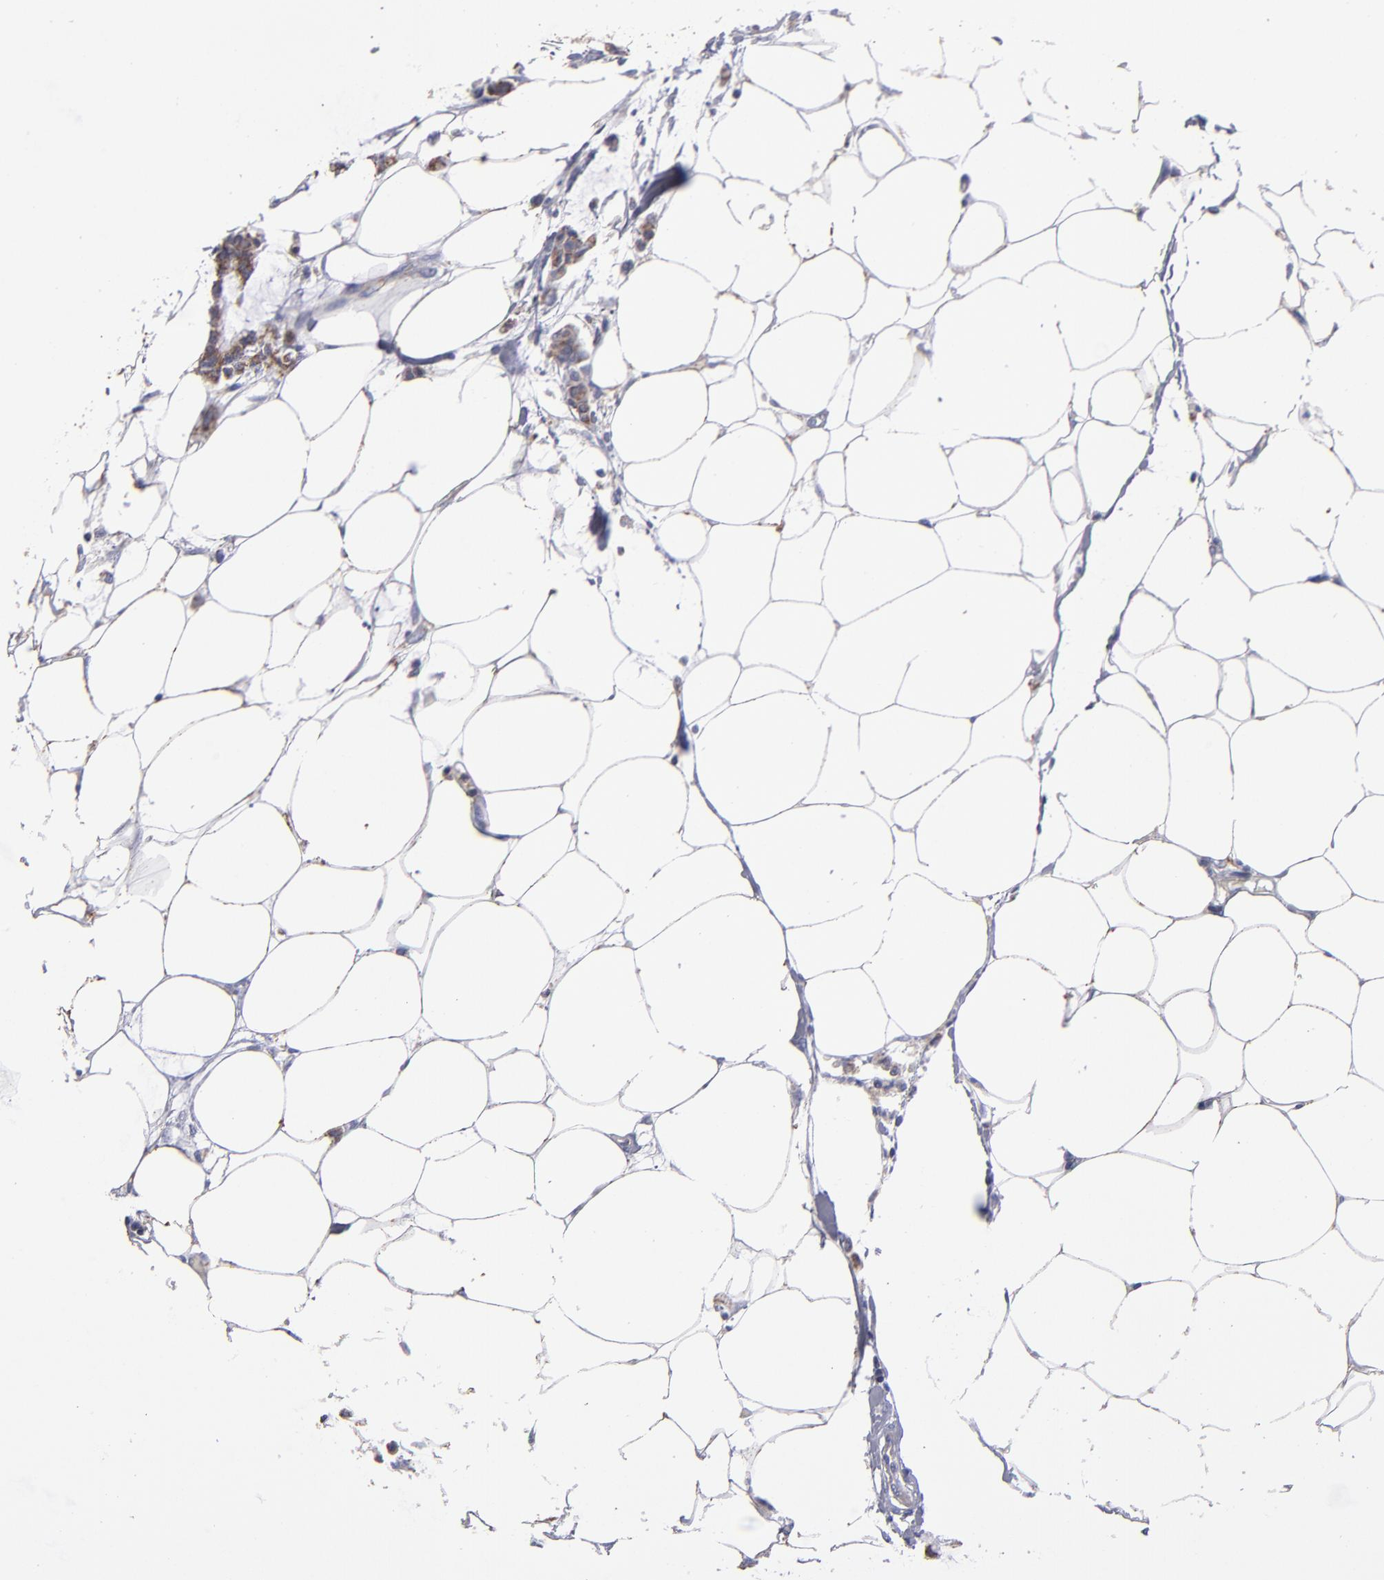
{"staining": {"intensity": "moderate", "quantity": ">75%", "location": "cytoplasmic/membranous"}, "tissue": "colorectal cancer", "cell_type": "Tumor cells", "image_type": "cancer", "snomed": [{"axis": "morphology", "description": "Normal tissue, NOS"}, {"axis": "morphology", "description": "Adenocarcinoma, NOS"}, {"axis": "topography", "description": "Colon"}, {"axis": "topography", "description": "Peripheral nerve tissue"}], "caption": "Immunohistochemical staining of adenocarcinoma (colorectal) demonstrates medium levels of moderate cytoplasmic/membranous positivity in about >75% of tumor cells. Nuclei are stained in blue.", "gene": "FGR", "patient": {"sex": "male", "age": 14}}